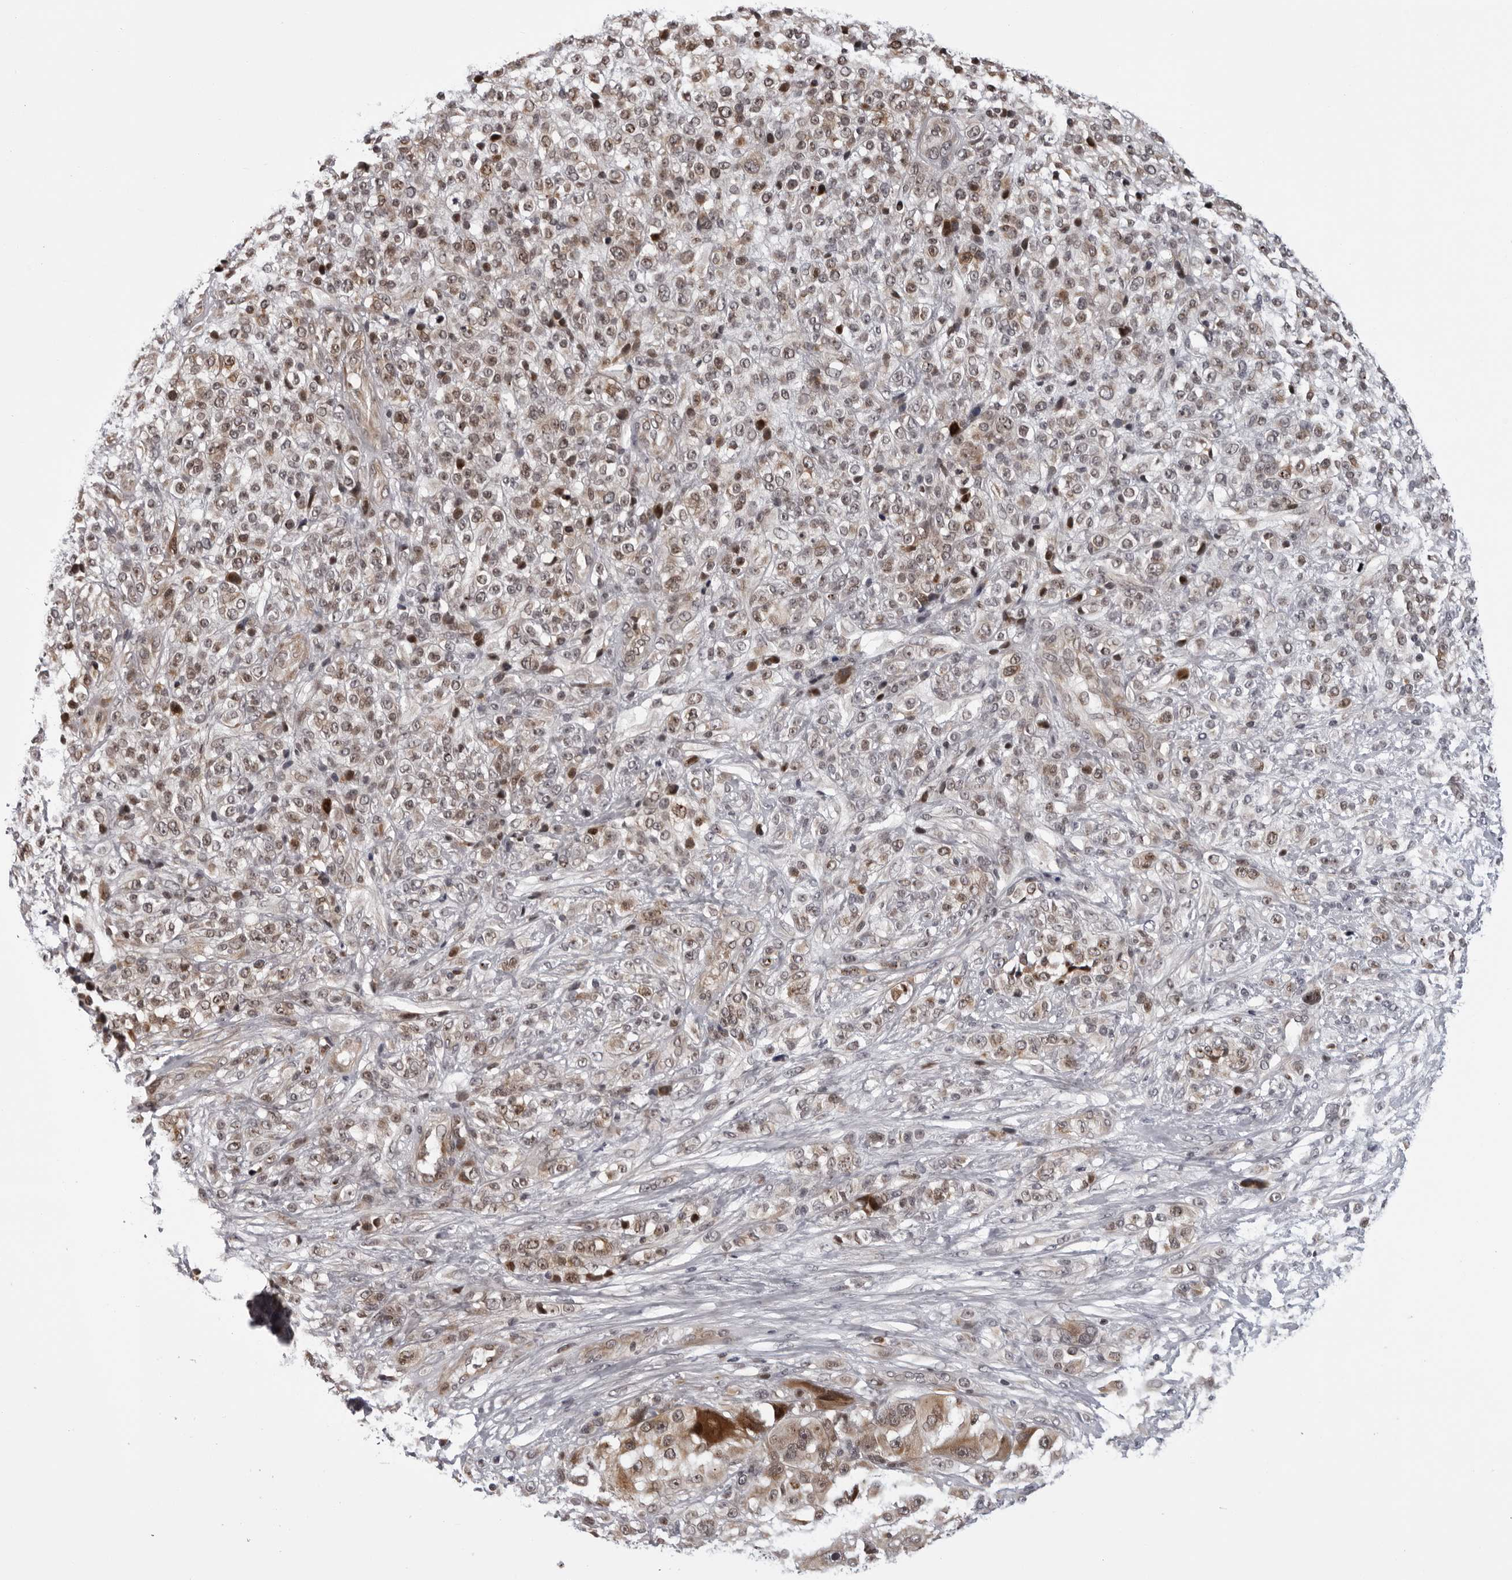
{"staining": {"intensity": "moderate", "quantity": "25%-75%", "location": "cytoplasmic/membranous"}, "tissue": "melanoma", "cell_type": "Tumor cells", "image_type": "cancer", "snomed": [{"axis": "morphology", "description": "Malignant melanoma, NOS"}, {"axis": "topography", "description": "Skin"}], "caption": "Moderate cytoplasmic/membranous expression for a protein is identified in about 25%-75% of tumor cells of melanoma using immunohistochemistry (IHC).", "gene": "GCSAML", "patient": {"sex": "female", "age": 55}}